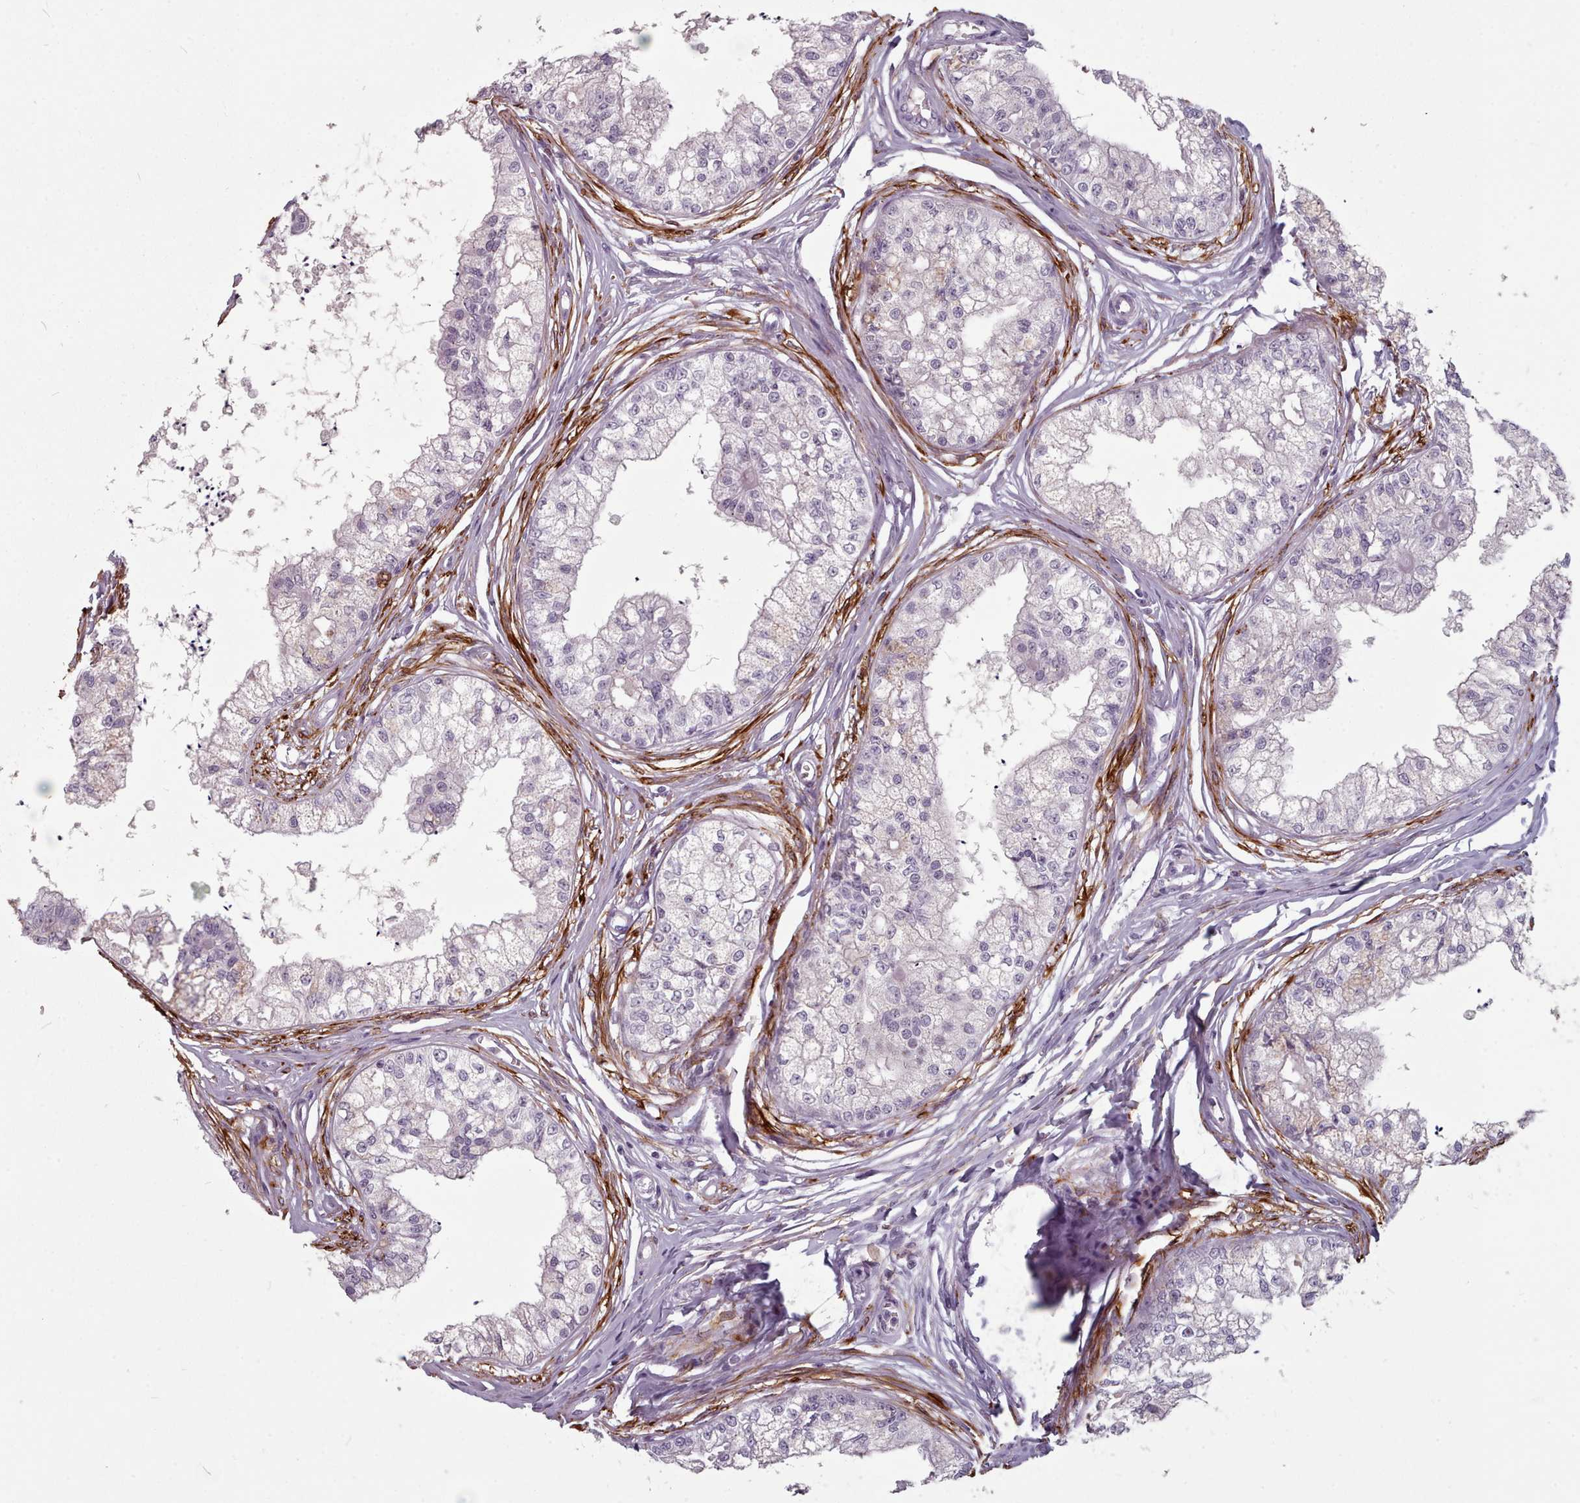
{"staining": {"intensity": "negative", "quantity": "none", "location": "none"}, "tissue": "epididymis", "cell_type": "Glandular cells", "image_type": "normal", "snomed": [{"axis": "morphology", "description": "Normal tissue, NOS"}, {"axis": "topography", "description": "Epididymis"}], "caption": "Histopathology image shows no protein expression in glandular cells of unremarkable epididymis. The staining was performed using DAB (3,3'-diaminobenzidine) to visualize the protein expression in brown, while the nuclei were stained in blue with hematoxylin (Magnification: 20x).", "gene": "PBX4", "patient": {"sex": "male", "age": 79}}